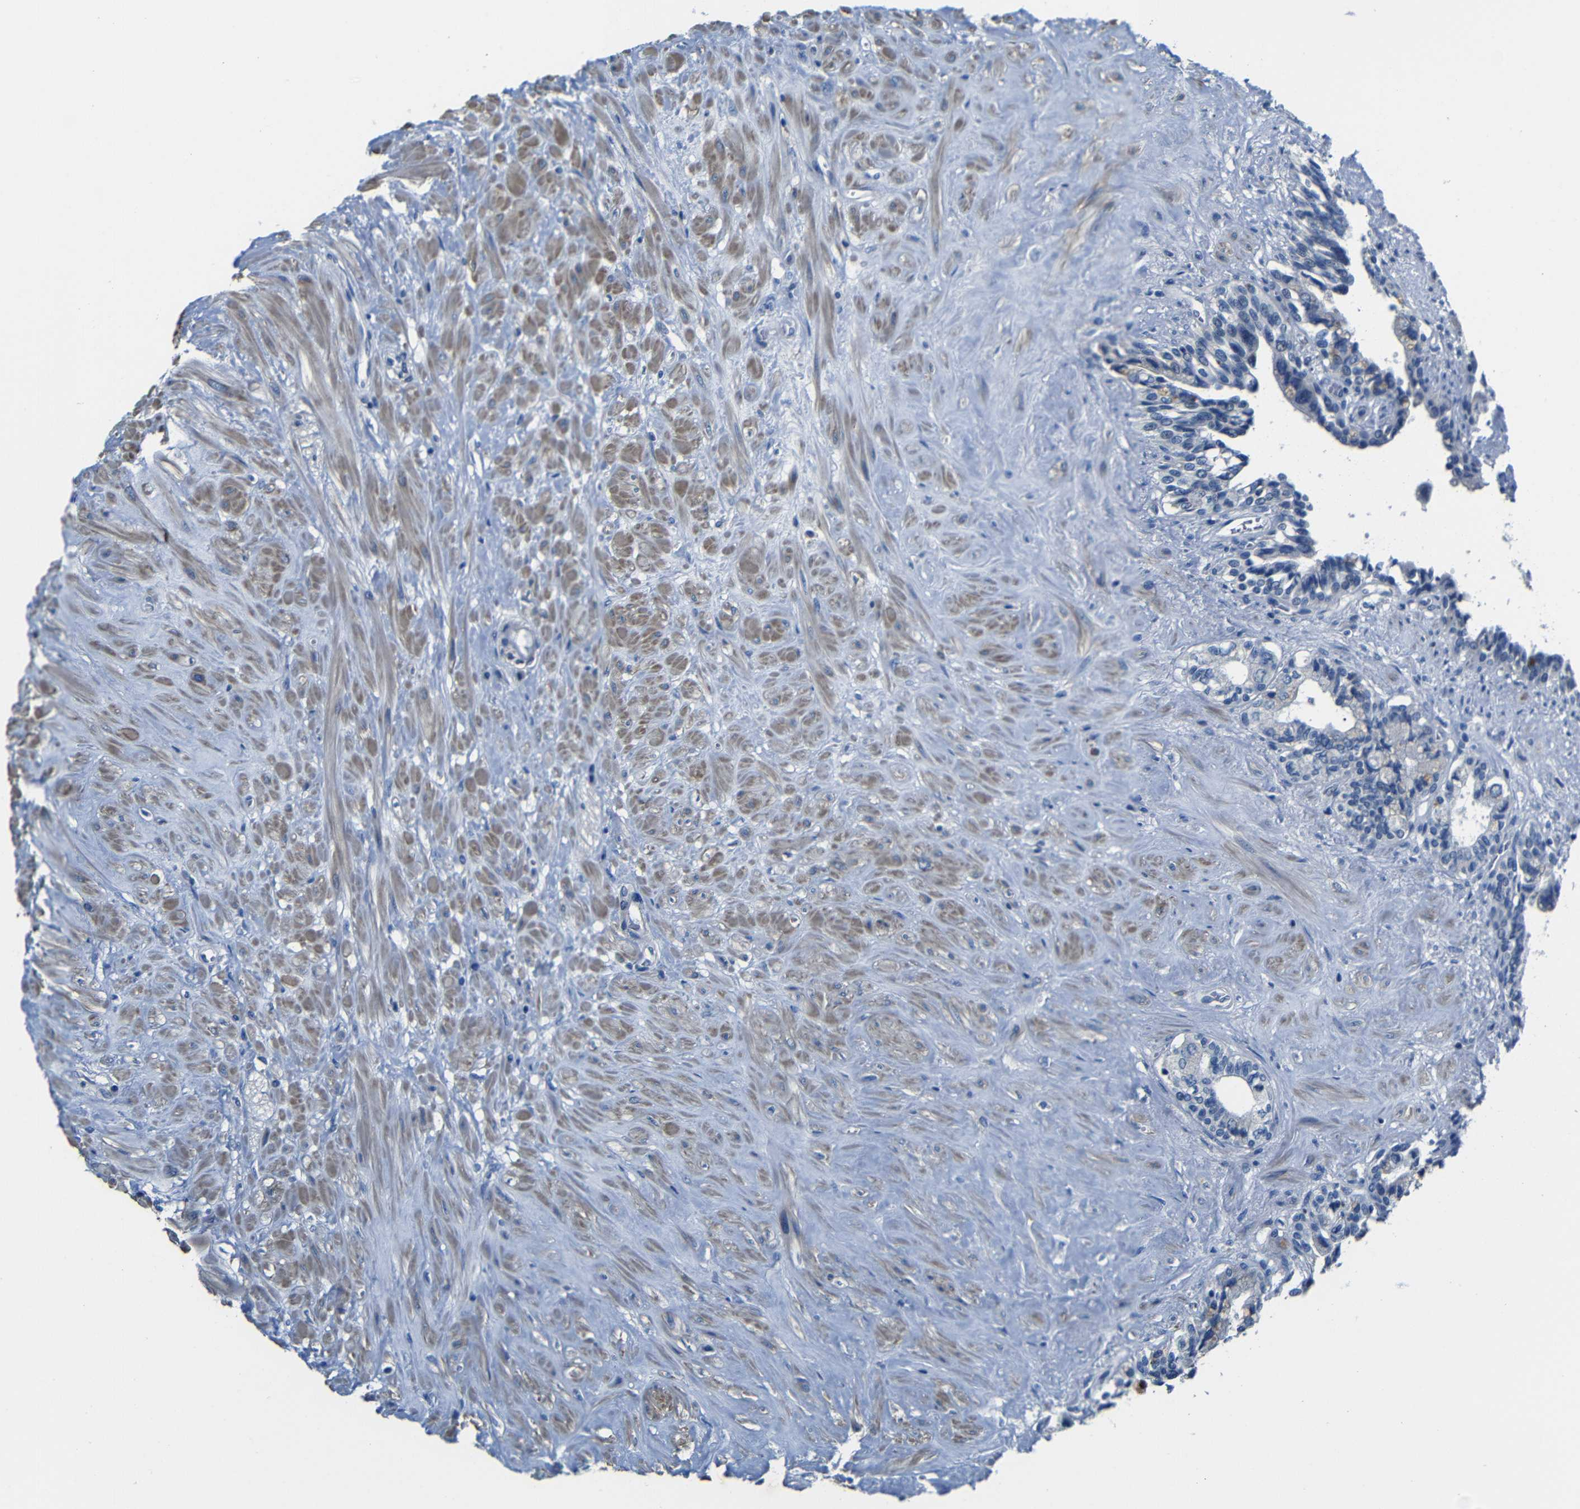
{"staining": {"intensity": "moderate", "quantity": "<25%", "location": "cytoplasmic/membranous"}, "tissue": "seminal vesicle", "cell_type": "Glandular cells", "image_type": "normal", "snomed": [{"axis": "morphology", "description": "Normal tissue, NOS"}, {"axis": "topography", "description": "Seminal veicle"}], "caption": "Immunohistochemical staining of benign seminal vesicle shows moderate cytoplasmic/membranous protein staining in approximately <25% of glandular cells.", "gene": "TNFAIP1", "patient": {"sex": "male", "age": 63}}